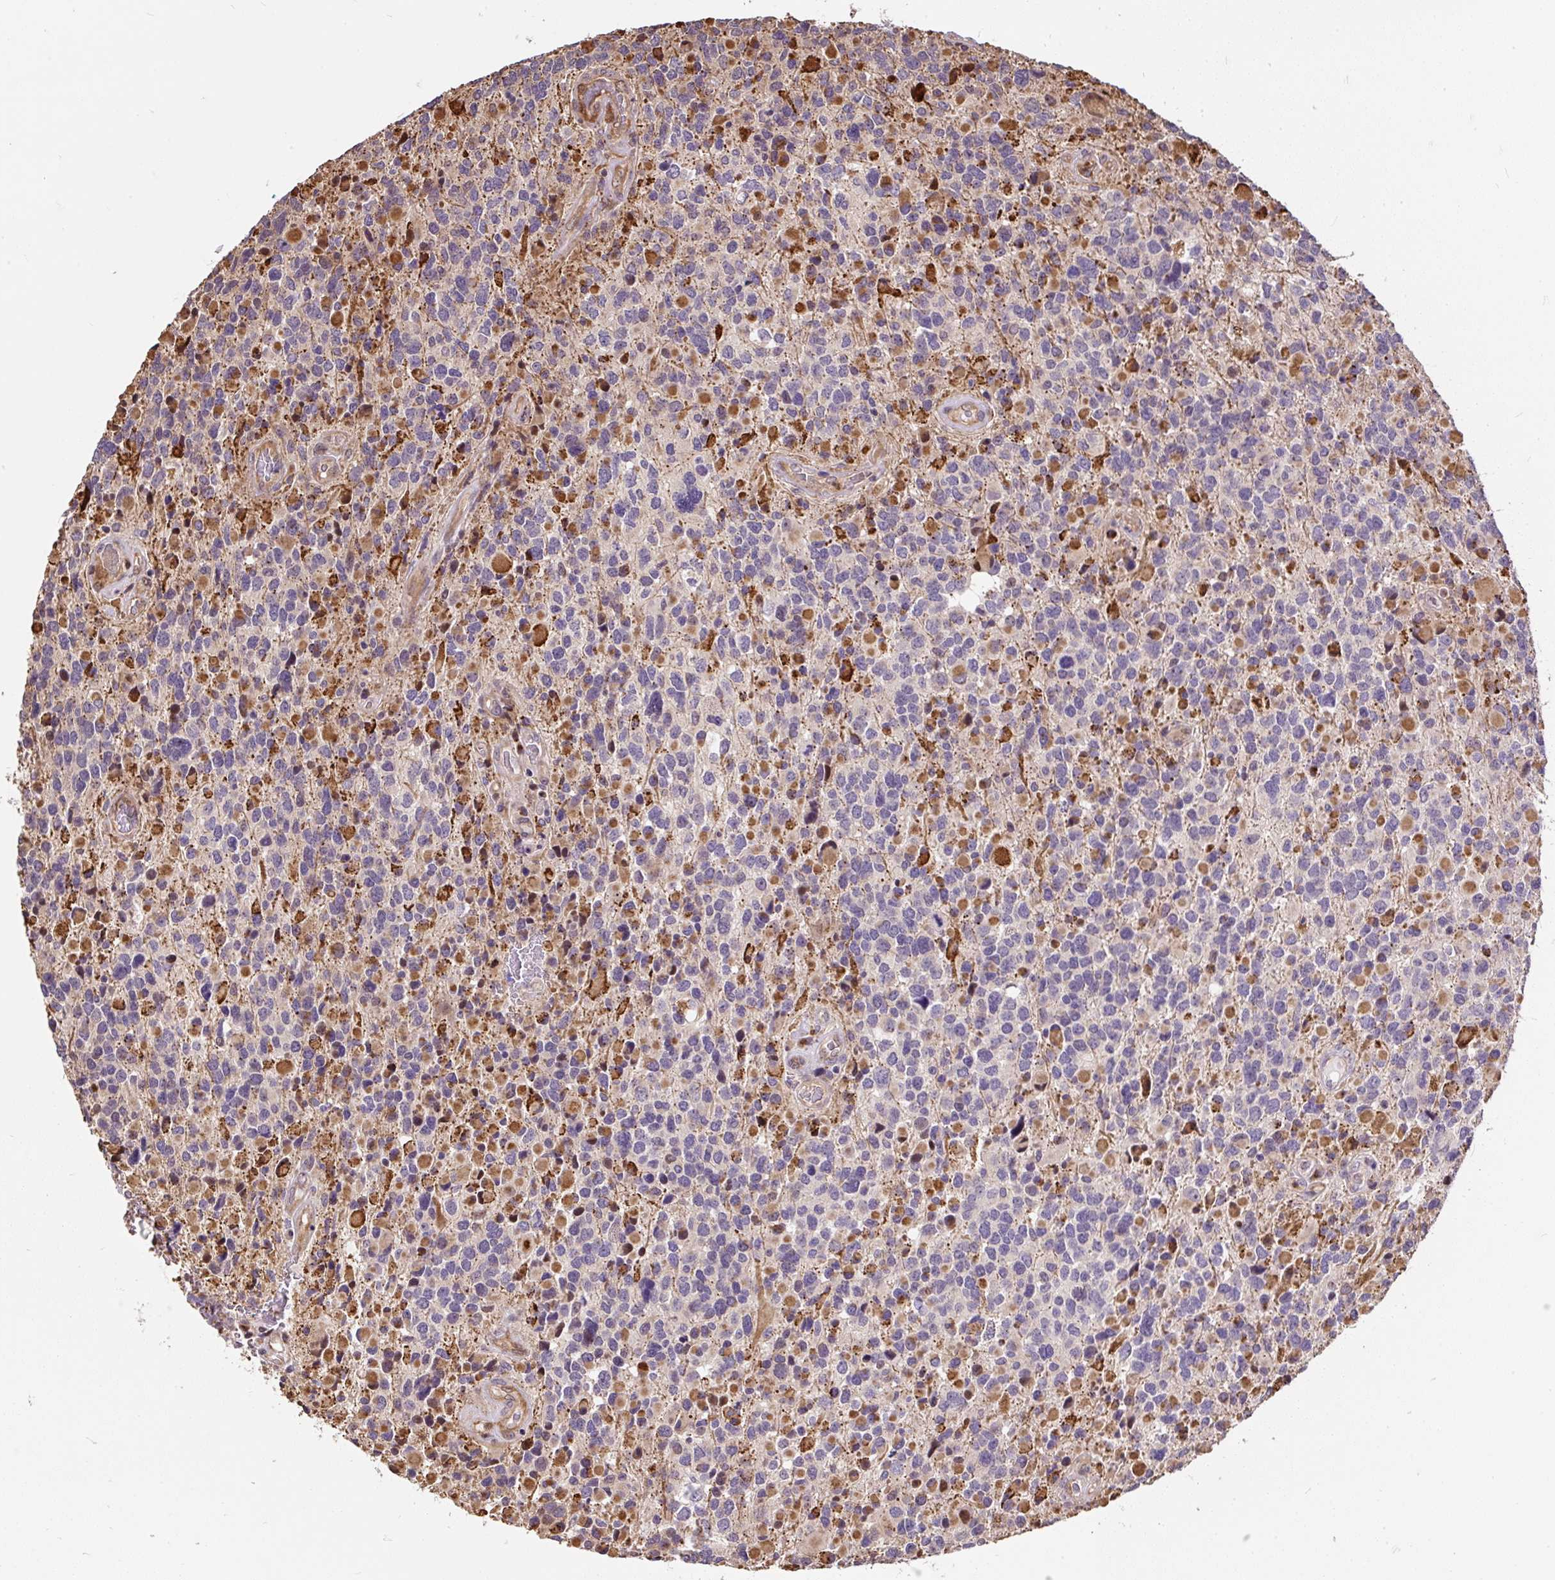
{"staining": {"intensity": "weak", "quantity": "<25%", "location": "cytoplasmic/membranous"}, "tissue": "glioma", "cell_type": "Tumor cells", "image_type": "cancer", "snomed": [{"axis": "morphology", "description": "Glioma, malignant, High grade"}, {"axis": "topography", "description": "Brain"}], "caption": "A photomicrograph of human glioma is negative for staining in tumor cells.", "gene": "PUS7L", "patient": {"sex": "female", "age": 40}}